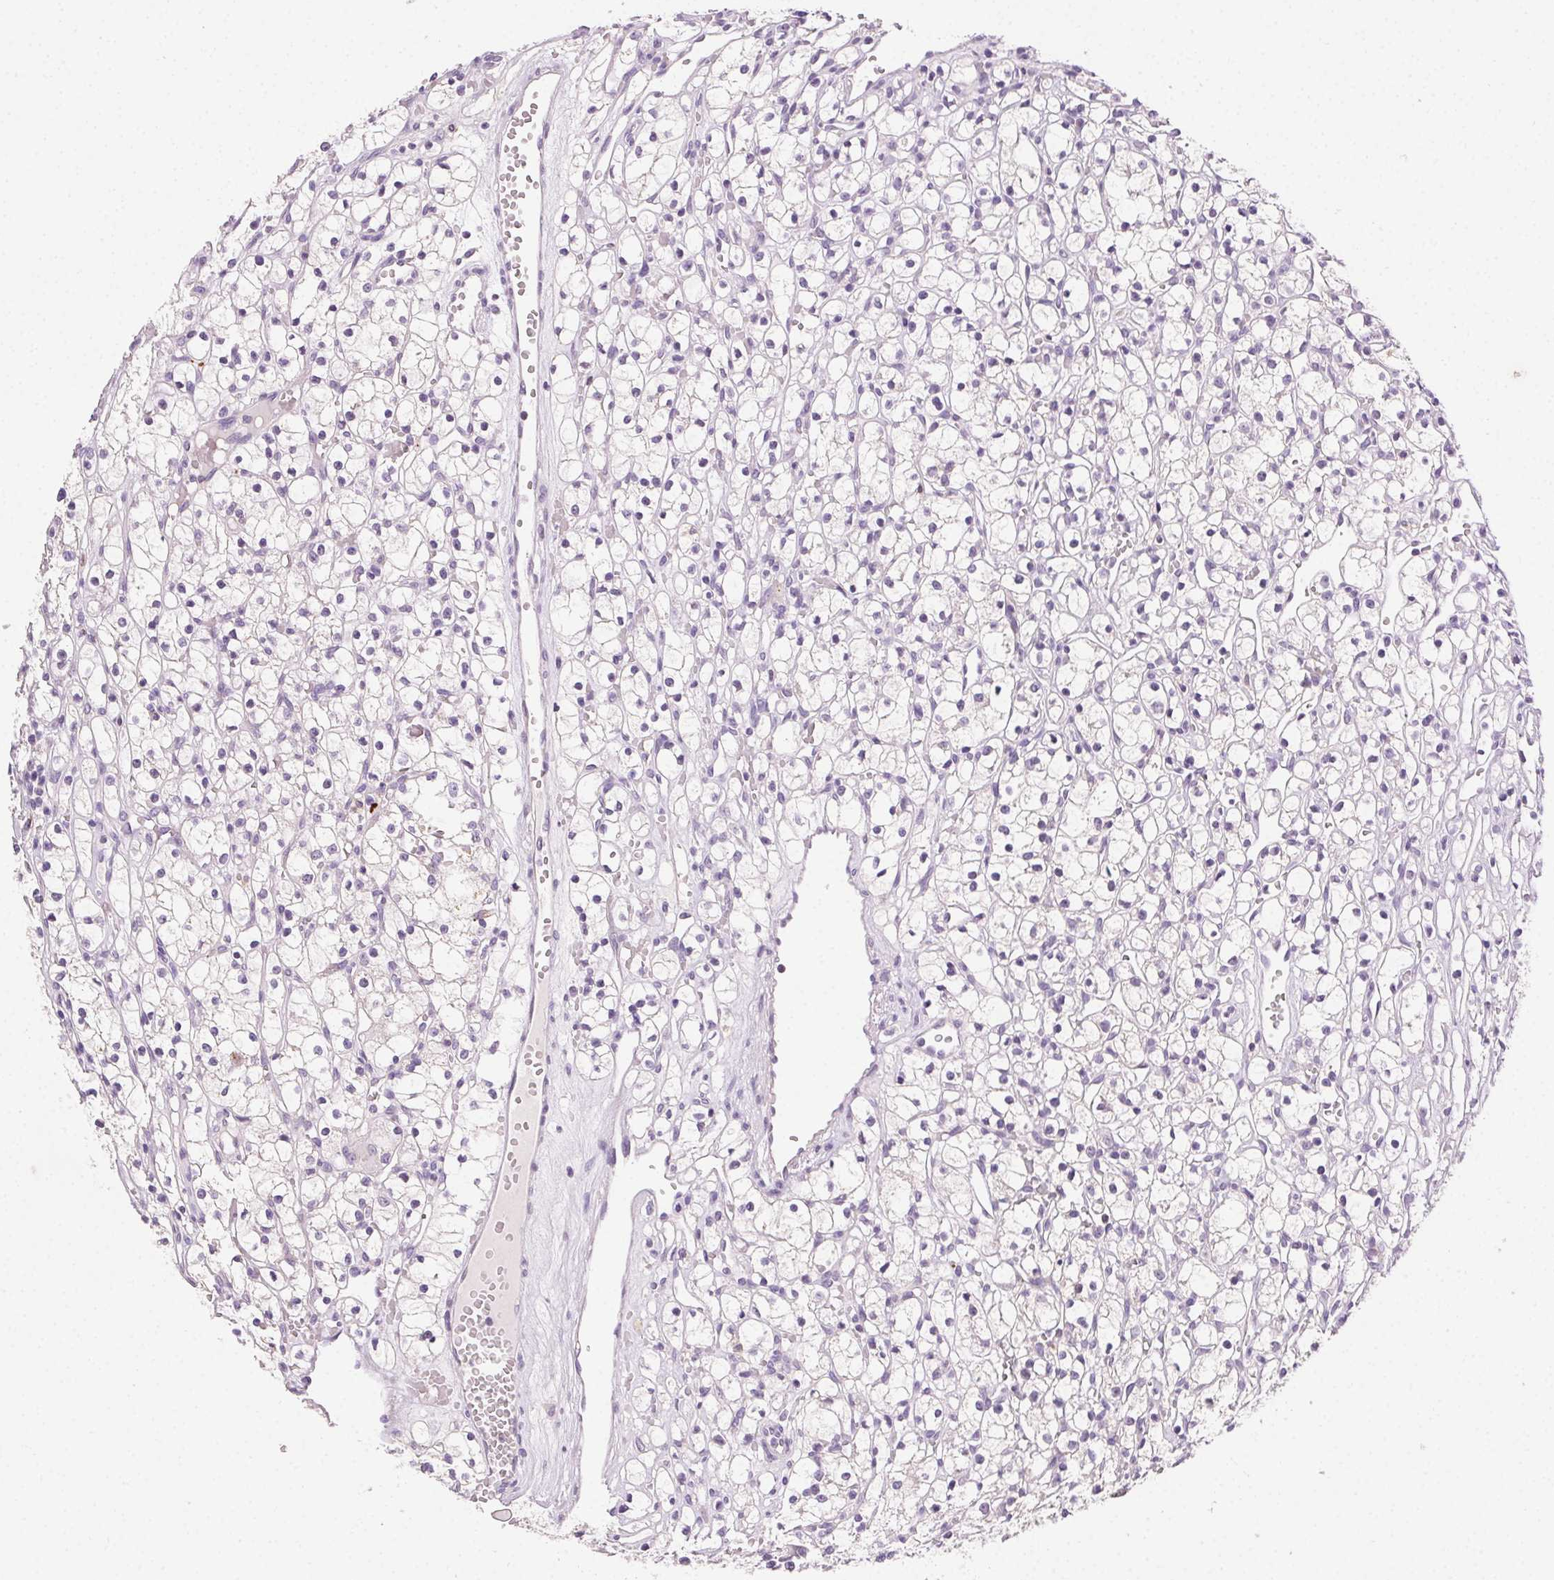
{"staining": {"intensity": "negative", "quantity": "none", "location": "none"}, "tissue": "renal cancer", "cell_type": "Tumor cells", "image_type": "cancer", "snomed": [{"axis": "morphology", "description": "Adenocarcinoma, NOS"}, {"axis": "topography", "description": "Kidney"}], "caption": "IHC of adenocarcinoma (renal) shows no expression in tumor cells.", "gene": "AKAP5", "patient": {"sex": "female", "age": 59}}